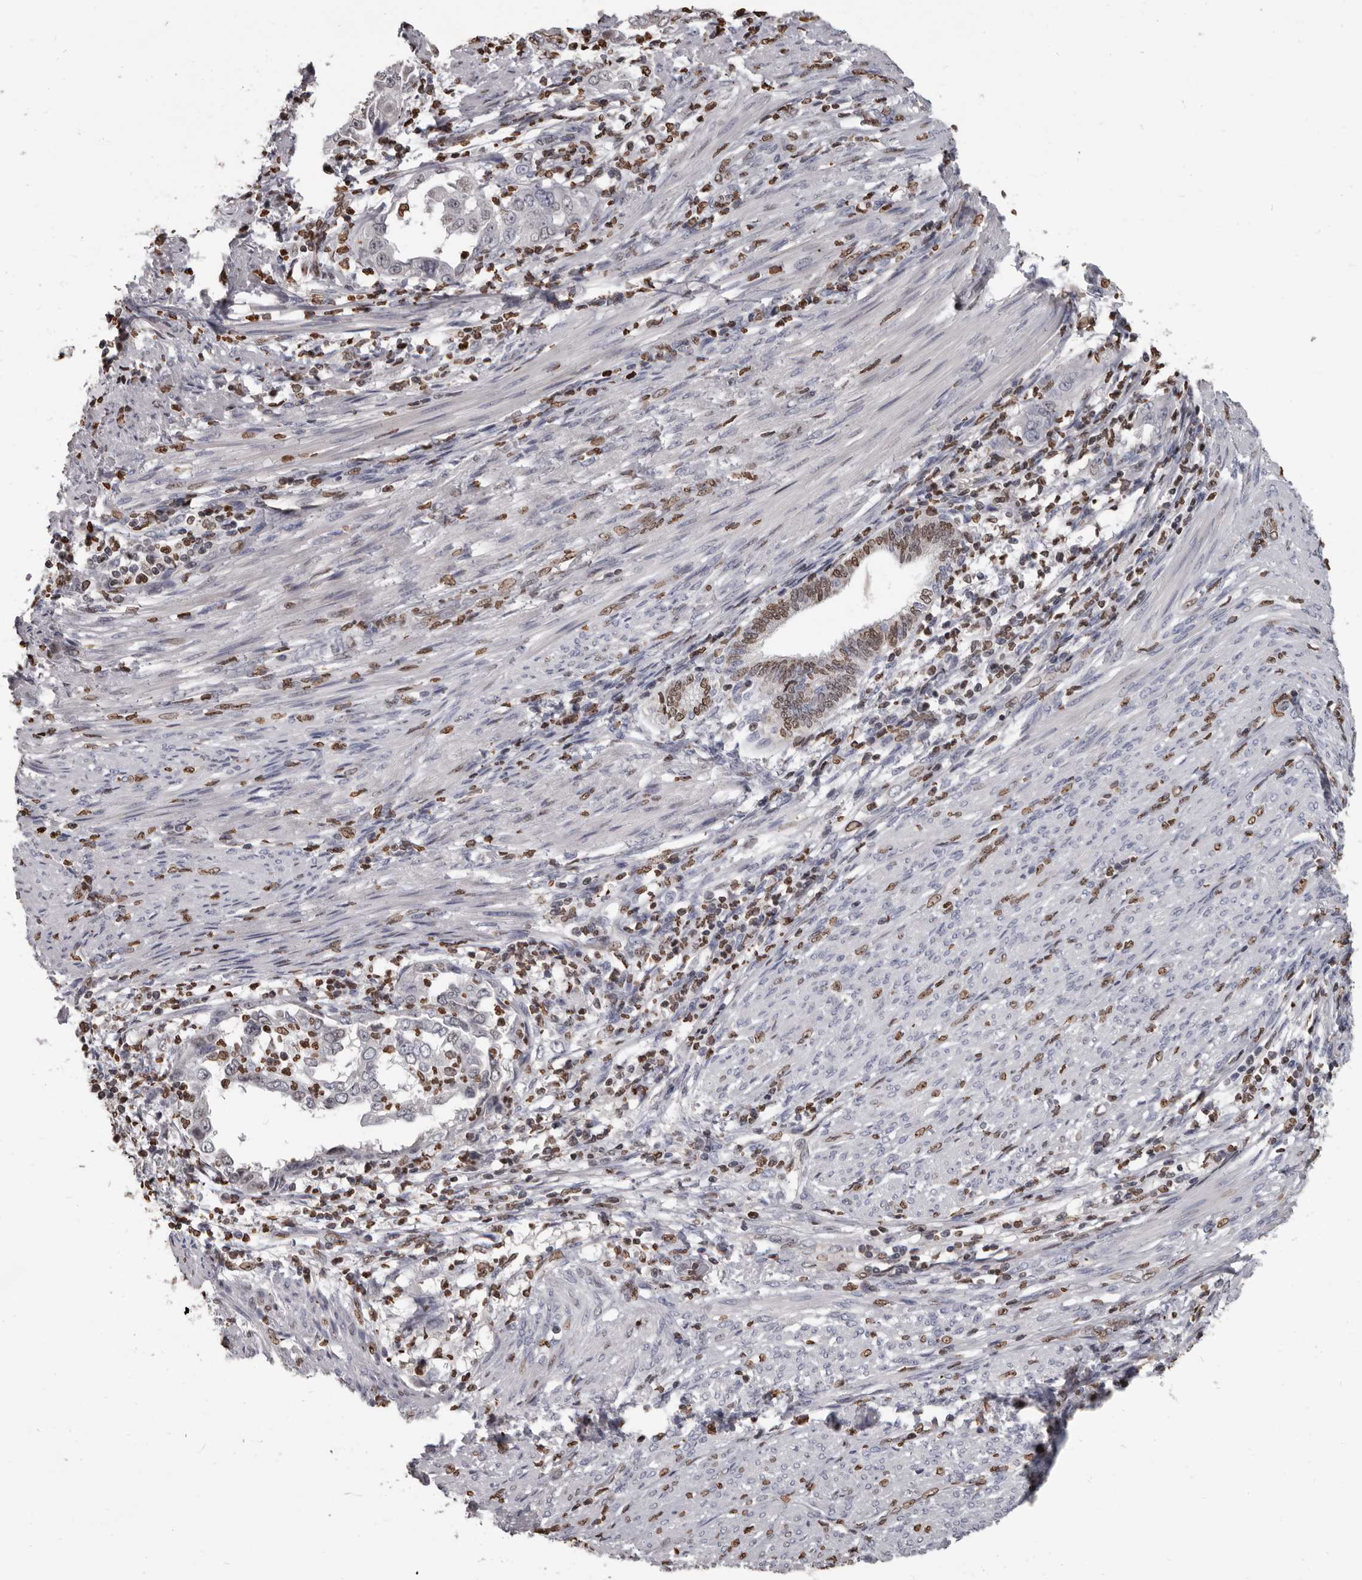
{"staining": {"intensity": "moderate", "quantity": "25%-75%", "location": "nuclear"}, "tissue": "endometrial cancer", "cell_type": "Tumor cells", "image_type": "cancer", "snomed": [{"axis": "morphology", "description": "Adenocarcinoma, NOS"}, {"axis": "topography", "description": "Endometrium"}], "caption": "Endometrial adenocarcinoma was stained to show a protein in brown. There is medium levels of moderate nuclear expression in approximately 25%-75% of tumor cells.", "gene": "AHR", "patient": {"sex": "female", "age": 85}}